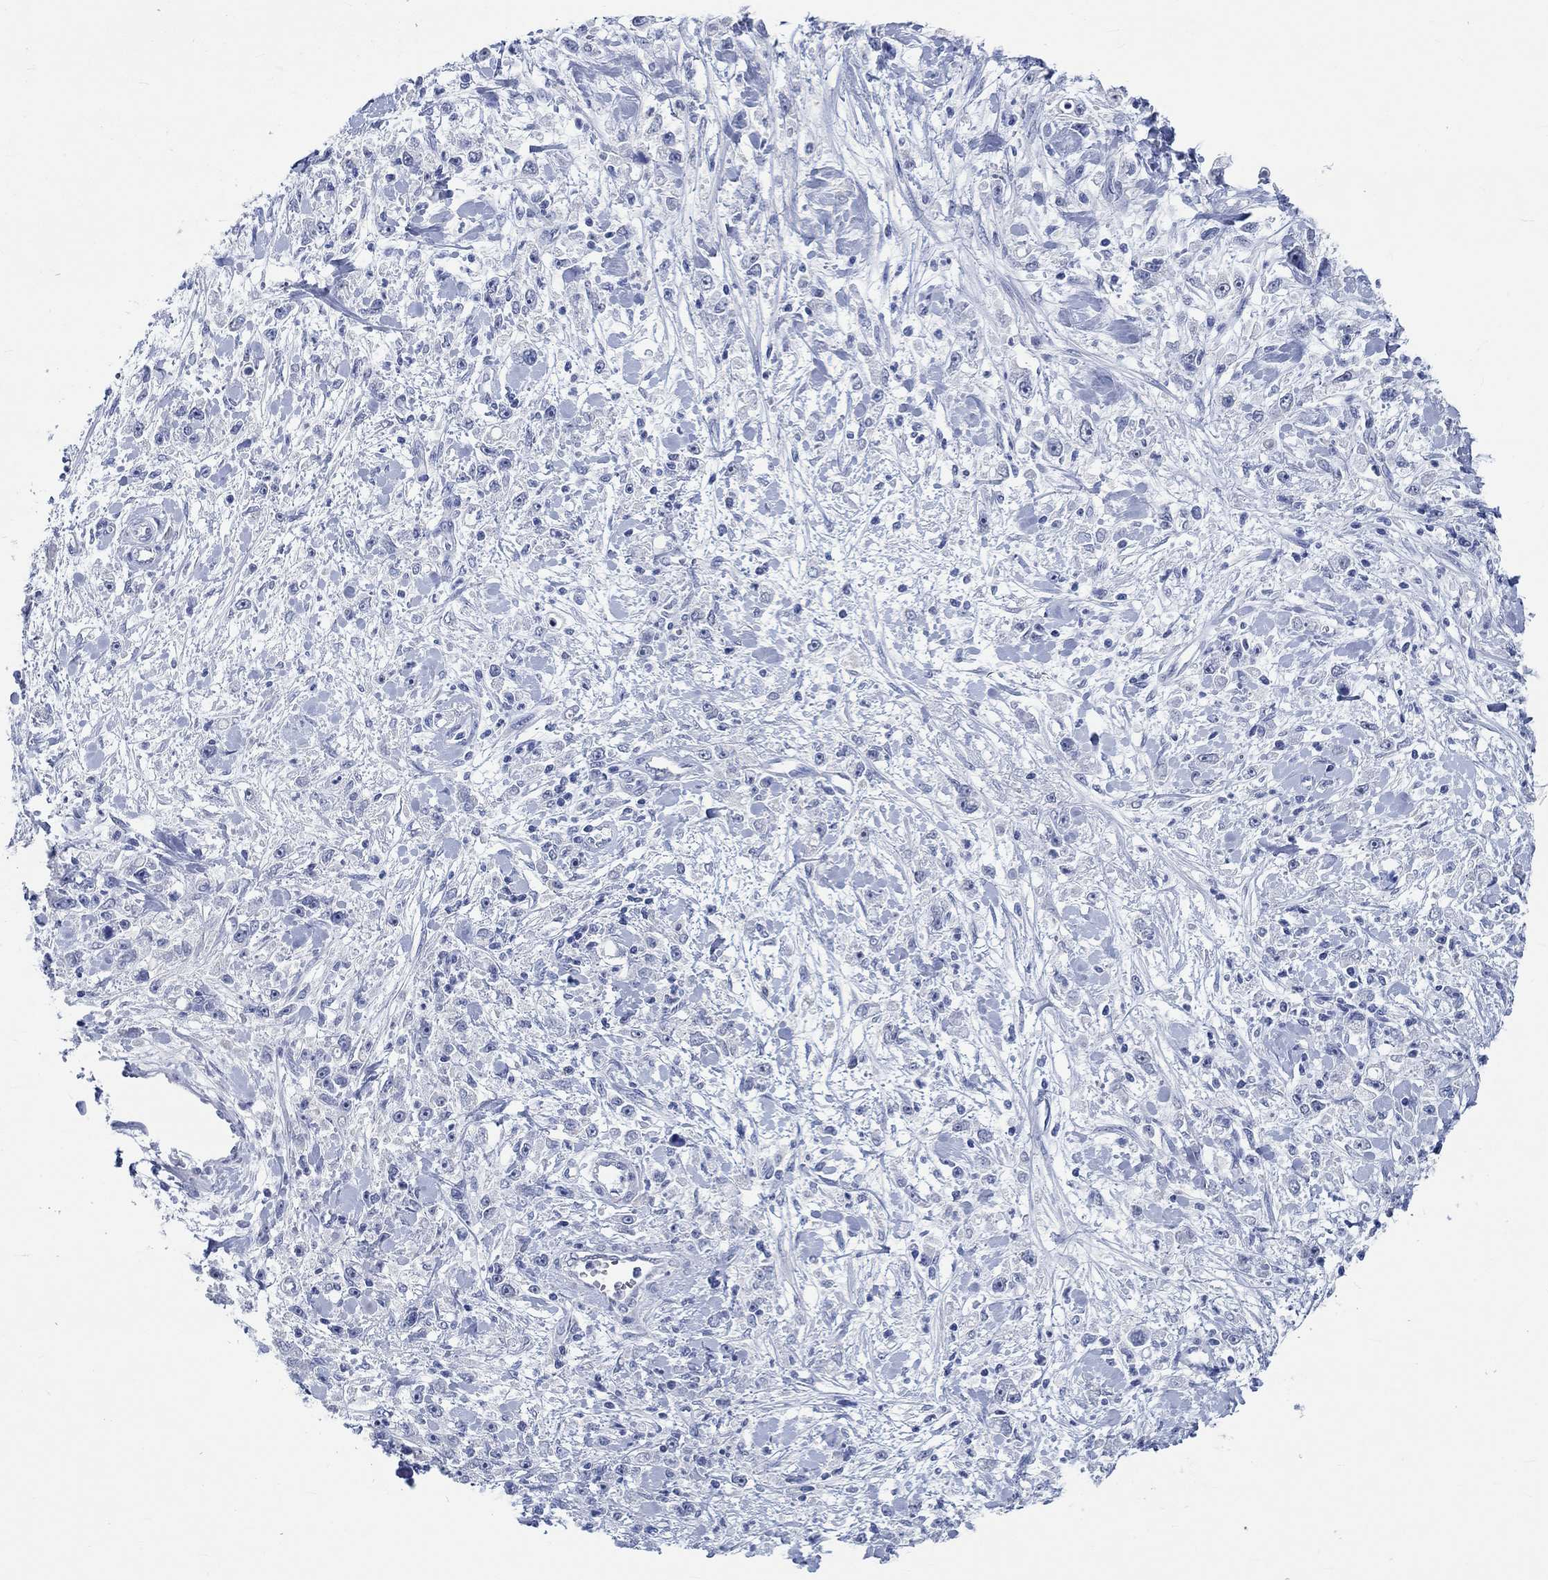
{"staining": {"intensity": "negative", "quantity": "none", "location": "none"}, "tissue": "stomach cancer", "cell_type": "Tumor cells", "image_type": "cancer", "snomed": [{"axis": "morphology", "description": "Adenocarcinoma, NOS"}, {"axis": "topography", "description": "Stomach"}], "caption": "Tumor cells show no significant protein expression in stomach adenocarcinoma.", "gene": "C4orf47", "patient": {"sex": "female", "age": 59}}